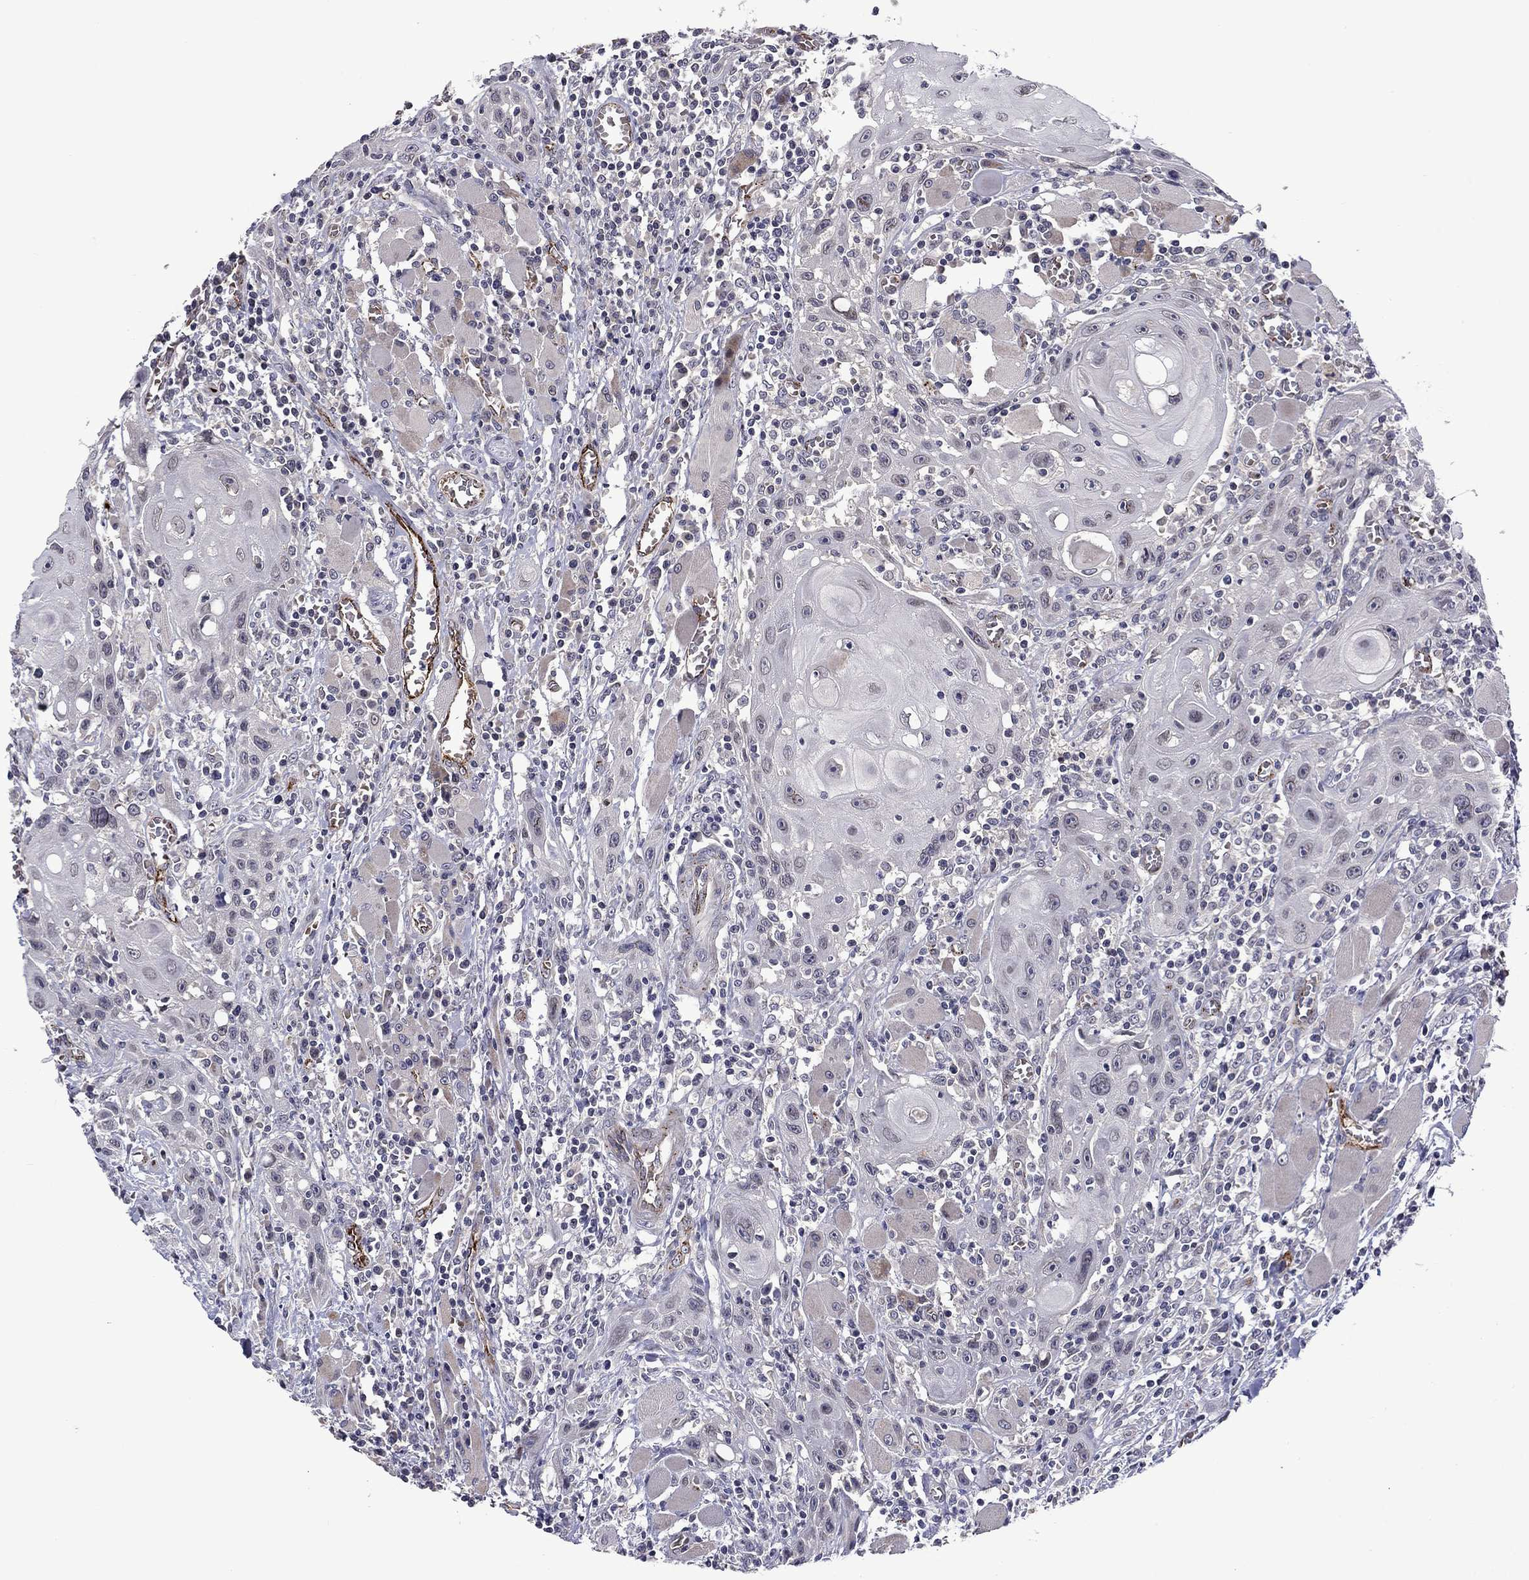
{"staining": {"intensity": "negative", "quantity": "none", "location": "none"}, "tissue": "head and neck cancer", "cell_type": "Tumor cells", "image_type": "cancer", "snomed": [{"axis": "morphology", "description": "Normal tissue, NOS"}, {"axis": "morphology", "description": "Squamous cell carcinoma, NOS"}, {"axis": "topography", "description": "Oral tissue"}, {"axis": "topography", "description": "Head-Neck"}], "caption": "Immunohistochemistry of head and neck squamous cell carcinoma demonstrates no staining in tumor cells. Brightfield microscopy of IHC stained with DAB (brown) and hematoxylin (blue), captured at high magnification.", "gene": "SLITRK1", "patient": {"sex": "male", "age": 71}}